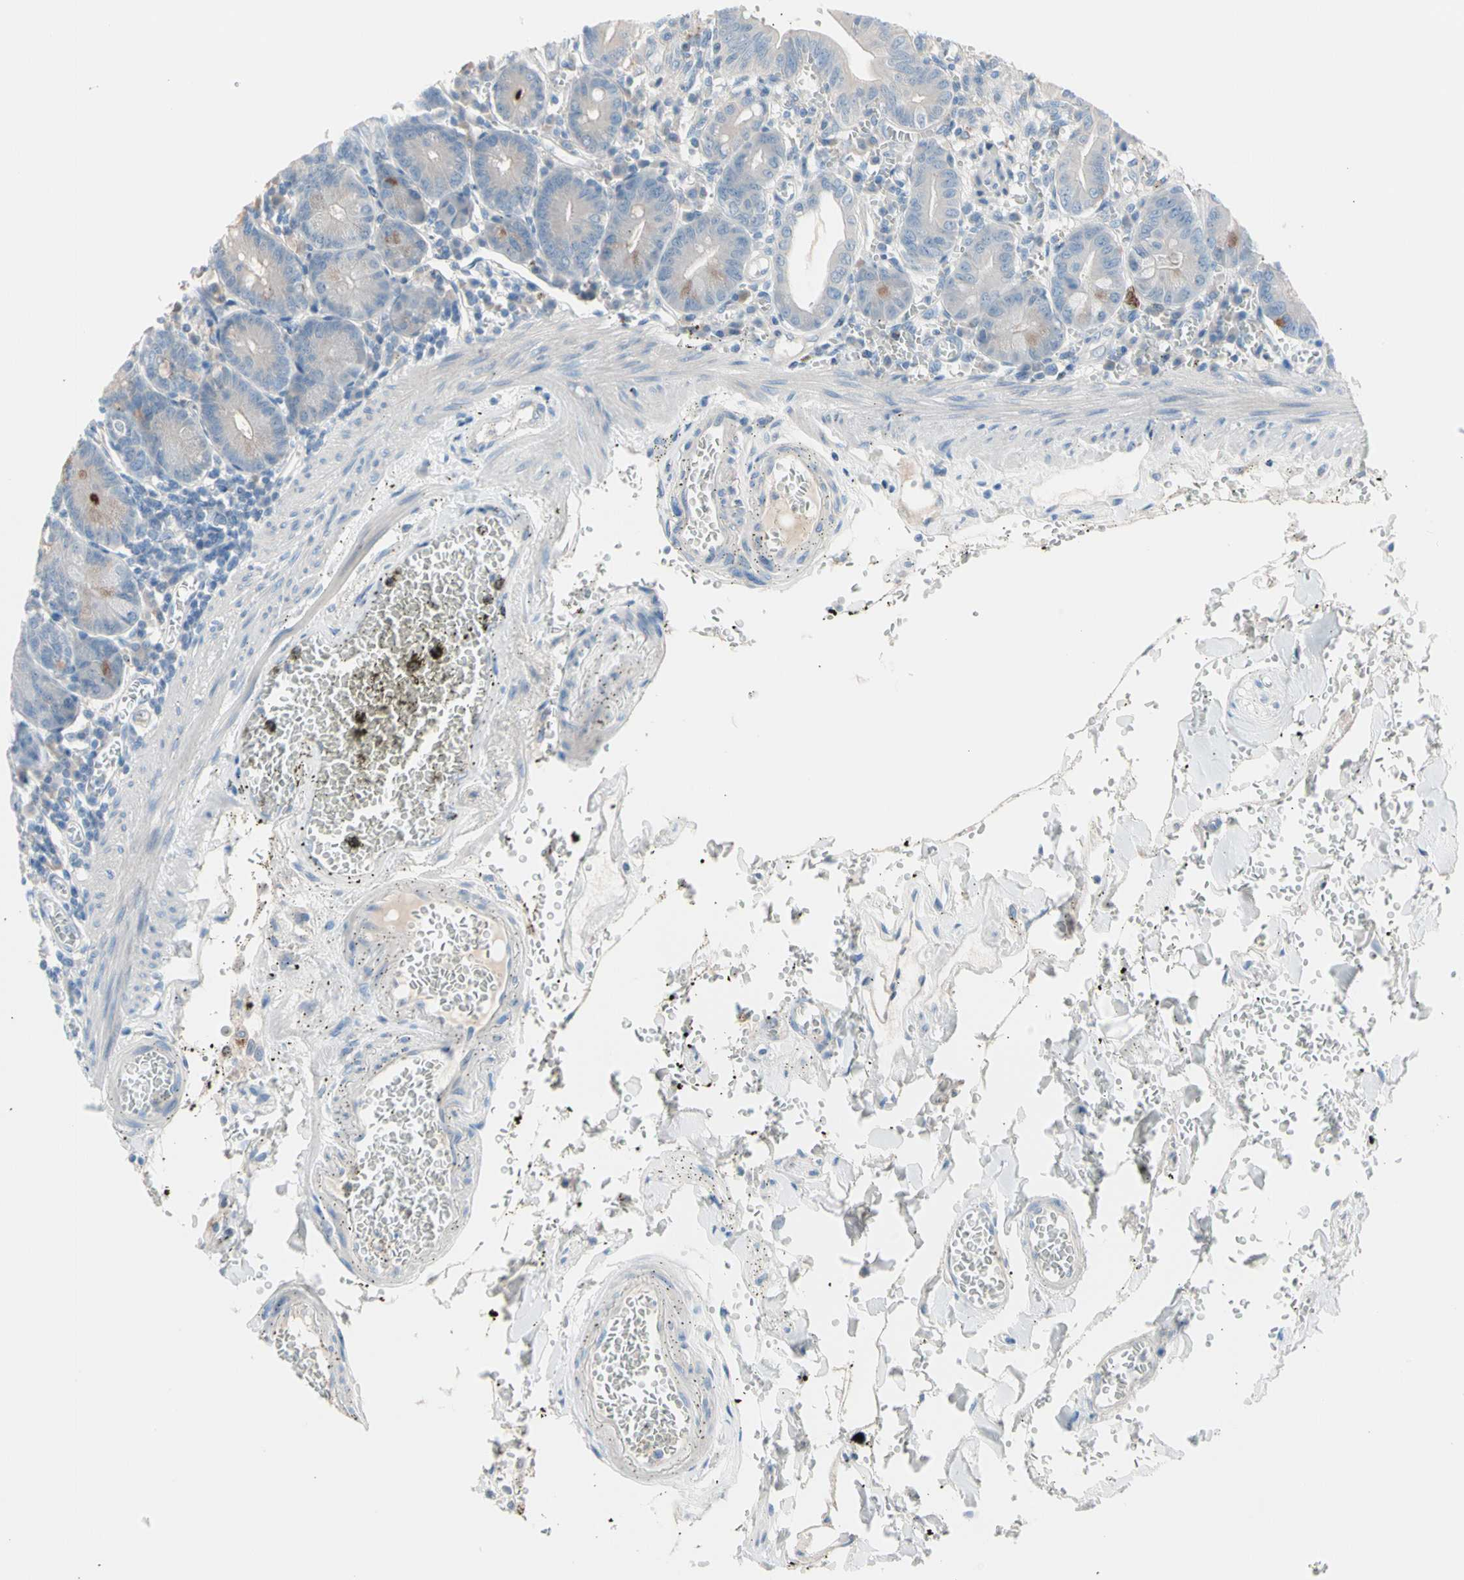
{"staining": {"intensity": "weak", "quantity": "25%-75%", "location": "cytoplasmic/membranous"}, "tissue": "small intestine", "cell_type": "Glandular cells", "image_type": "normal", "snomed": [{"axis": "morphology", "description": "Normal tissue, NOS"}, {"axis": "topography", "description": "Small intestine"}], "caption": "This photomicrograph shows normal small intestine stained with immunohistochemistry to label a protein in brown. The cytoplasmic/membranous of glandular cells show weak positivity for the protein. Nuclei are counter-stained blue.", "gene": "CASQ1", "patient": {"sex": "male", "age": 71}}